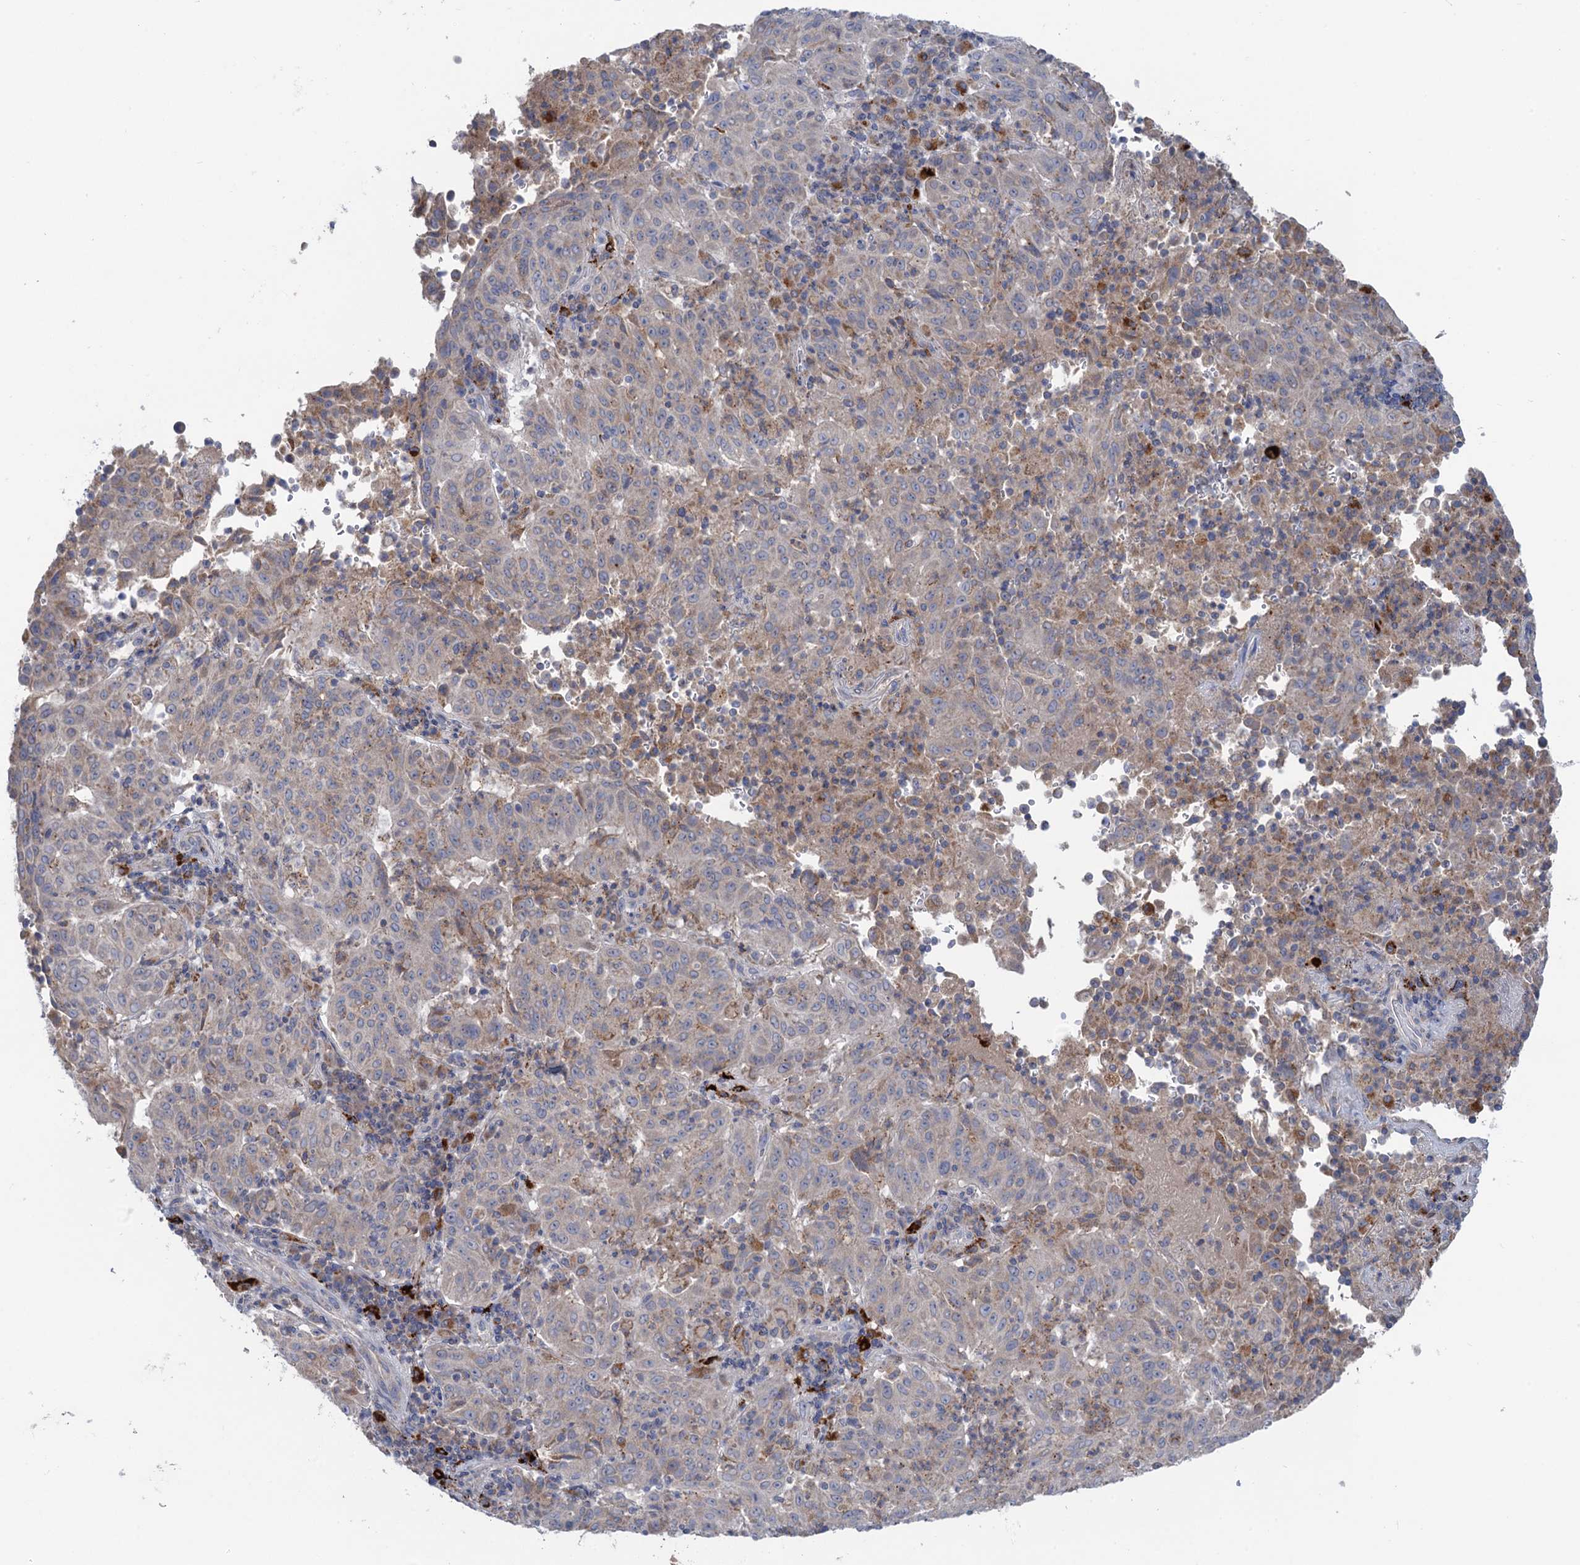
{"staining": {"intensity": "weak", "quantity": "<25%", "location": "cytoplasmic/membranous"}, "tissue": "pancreatic cancer", "cell_type": "Tumor cells", "image_type": "cancer", "snomed": [{"axis": "morphology", "description": "Adenocarcinoma, NOS"}, {"axis": "topography", "description": "Pancreas"}], "caption": "DAB immunohistochemical staining of pancreatic cancer demonstrates no significant positivity in tumor cells.", "gene": "ANKS3", "patient": {"sex": "male", "age": 63}}